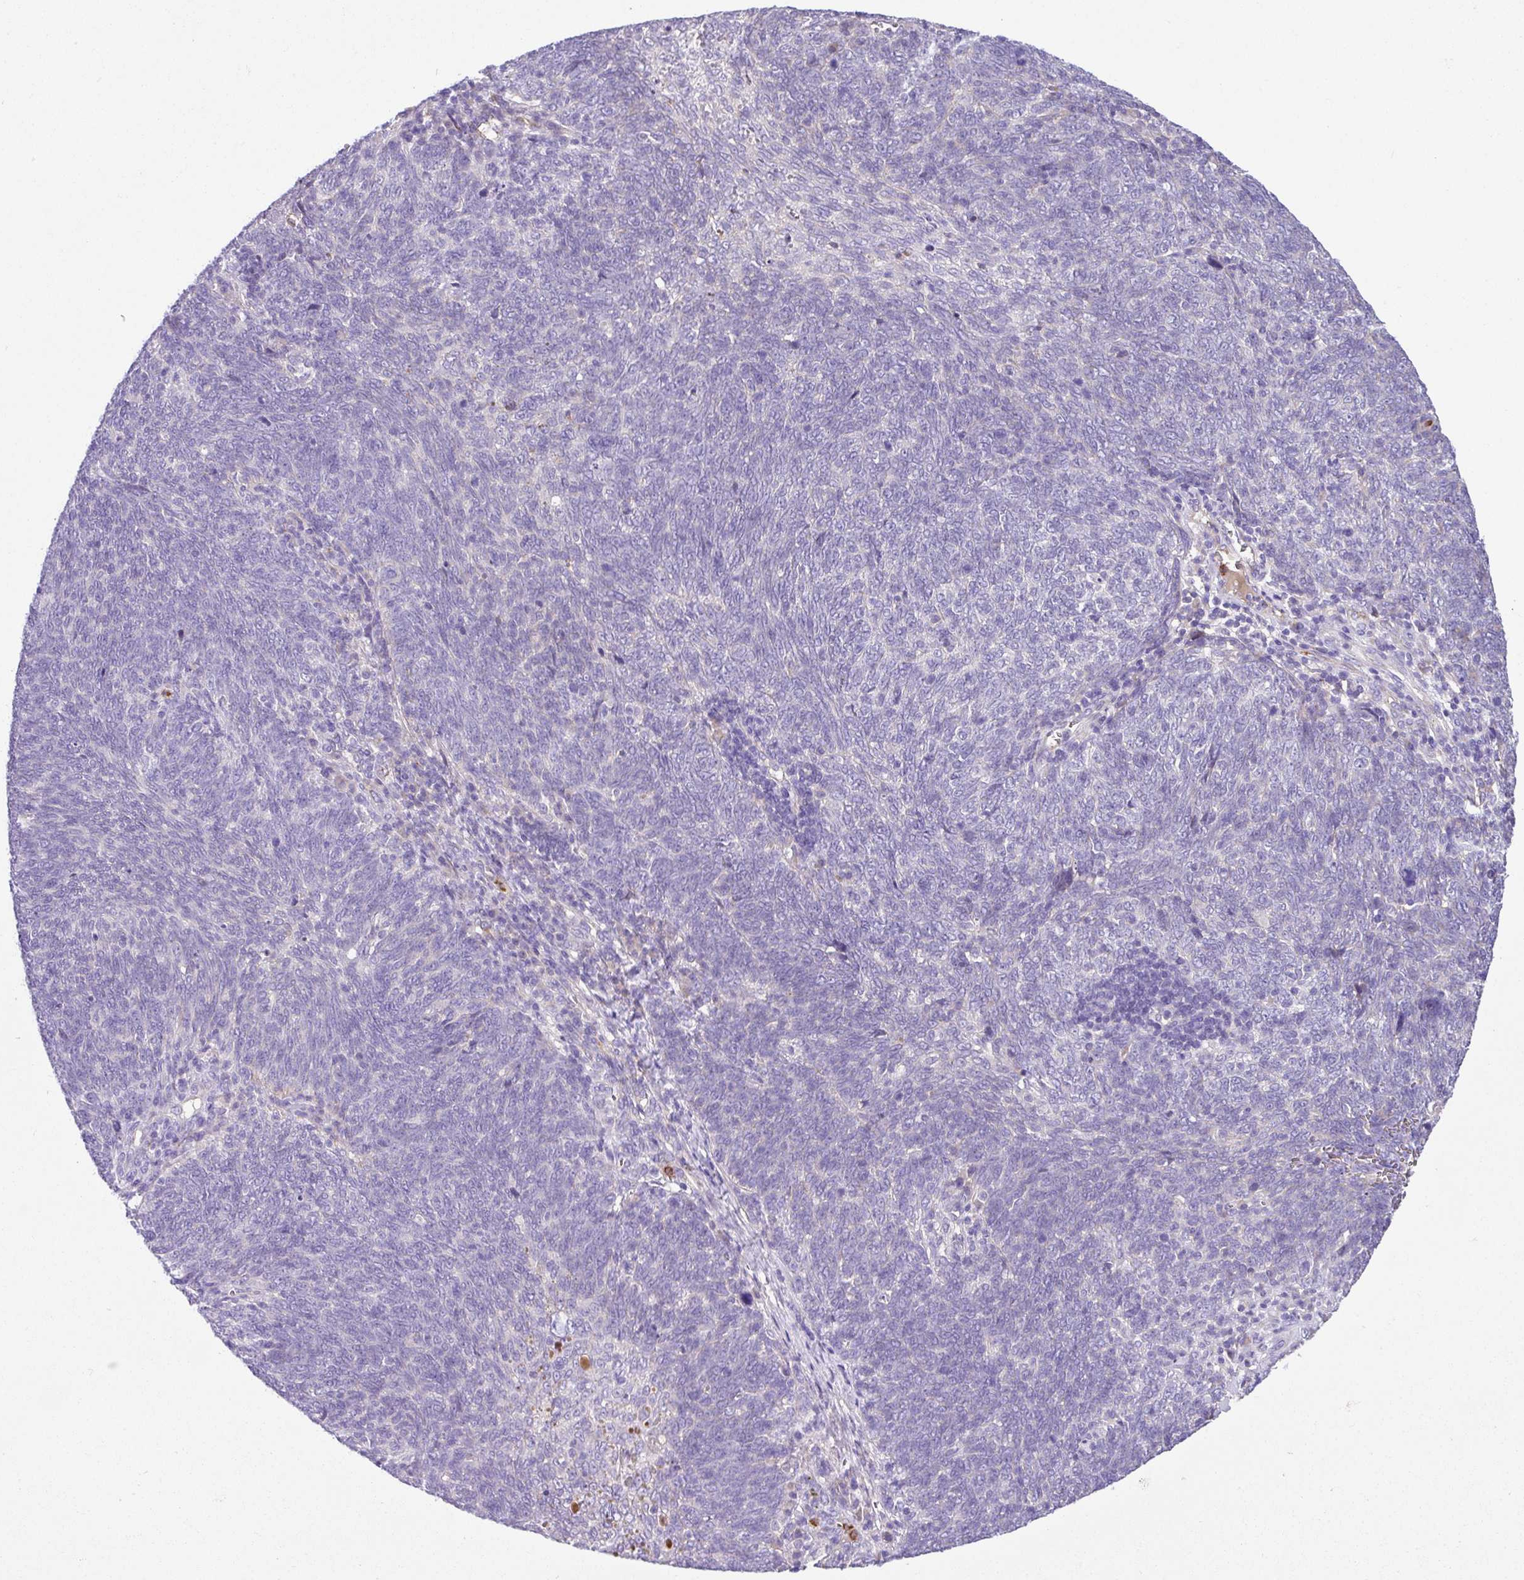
{"staining": {"intensity": "negative", "quantity": "none", "location": "none"}, "tissue": "lung cancer", "cell_type": "Tumor cells", "image_type": "cancer", "snomed": [{"axis": "morphology", "description": "Squamous cell carcinoma, NOS"}, {"axis": "topography", "description": "Lung"}], "caption": "Immunohistochemistry of squamous cell carcinoma (lung) reveals no staining in tumor cells.", "gene": "CRISP3", "patient": {"sex": "female", "age": 72}}